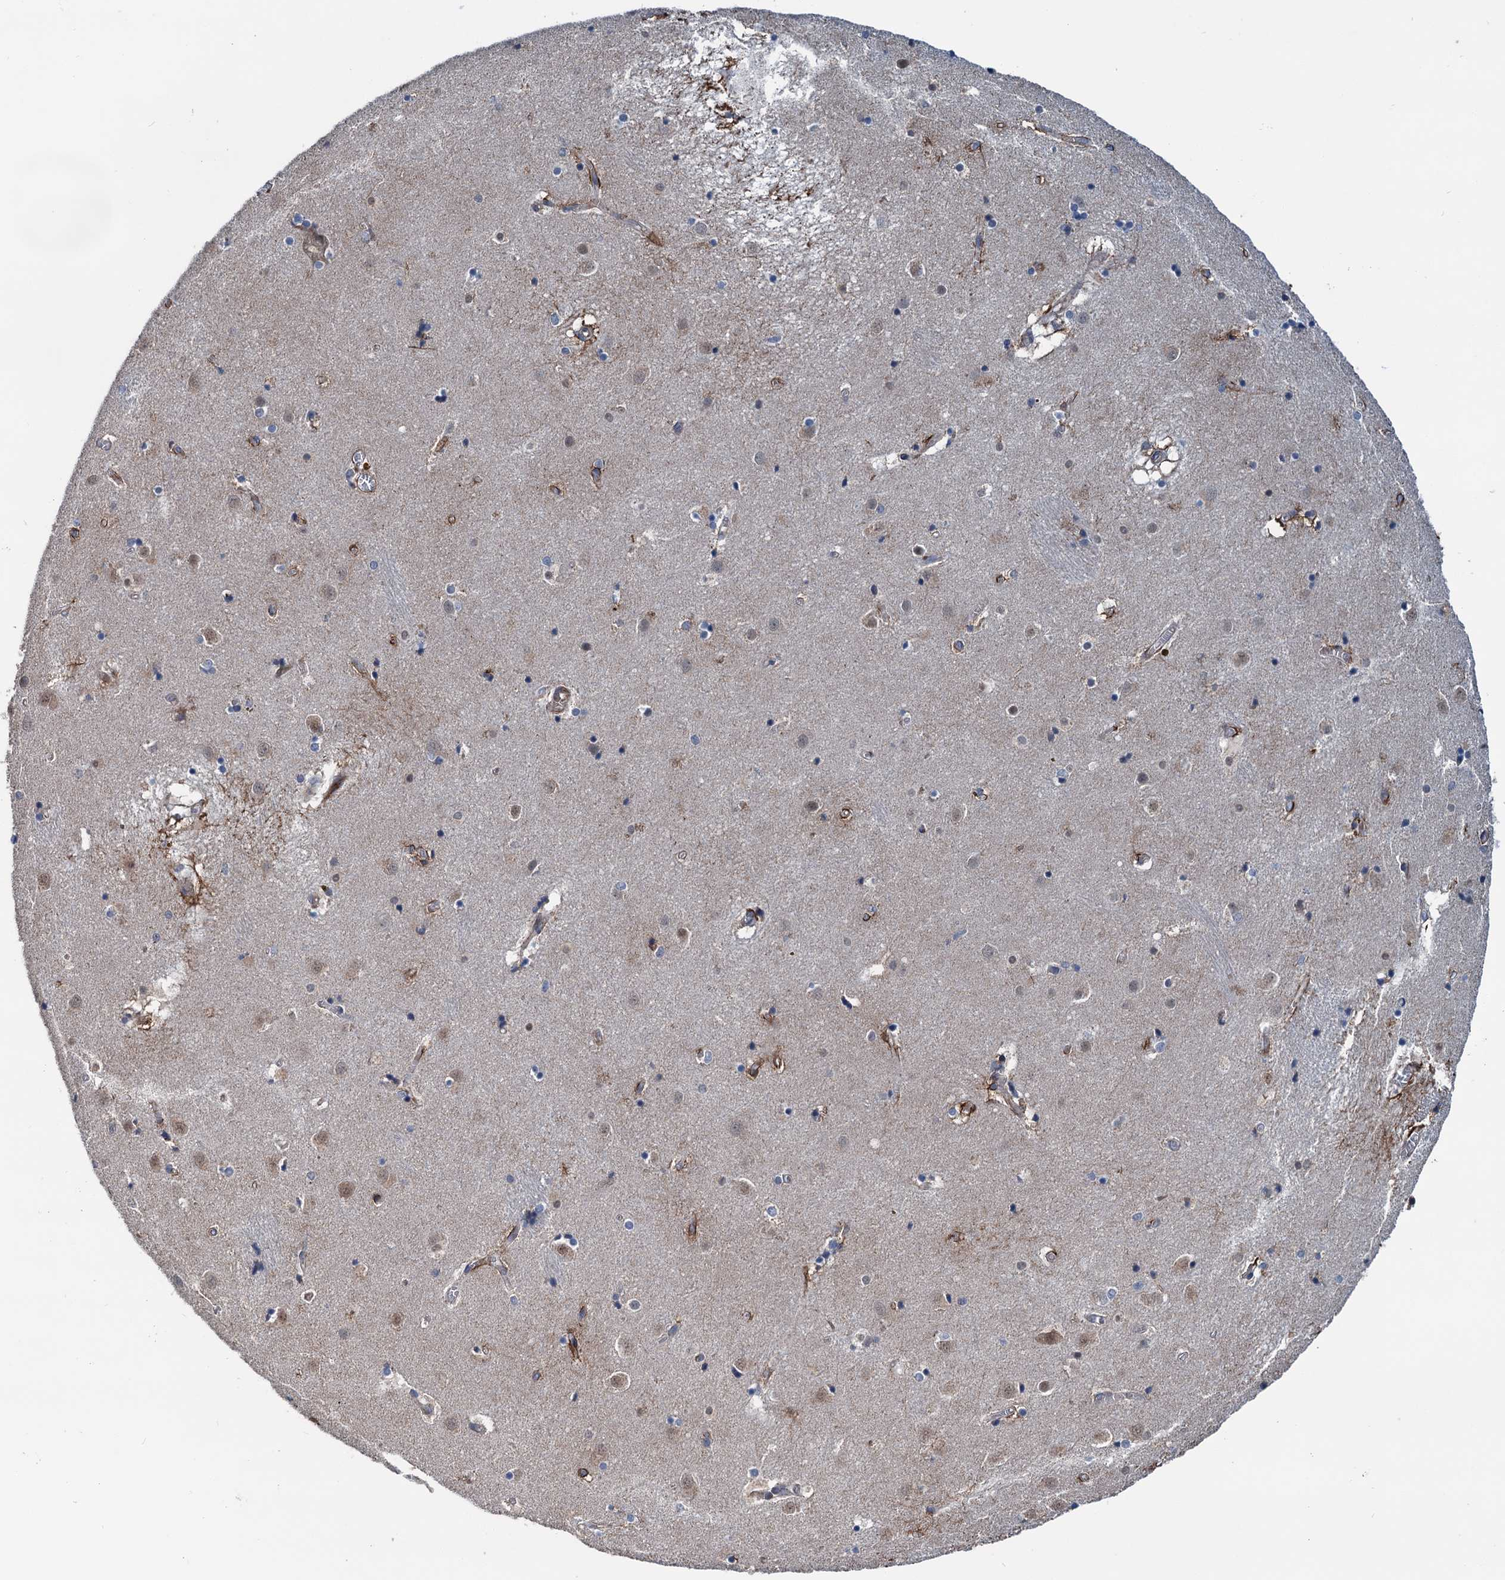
{"staining": {"intensity": "moderate", "quantity": "<25%", "location": "cytoplasmic/membranous"}, "tissue": "caudate", "cell_type": "Glial cells", "image_type": "normal", "snomed": [{"axis": "morphology", "description": "Normal tissue, NOS"}, {"axis": "topography", "description": "Lateral ventricle wall"}], "caption": "Caudate stained with immunohistochemistry displays moderate cytoplasmic/membranous positivity in approximately <25% of glial cells.", "gene": "ELAC1", "patient": {"sex": "male", "age": 70}}